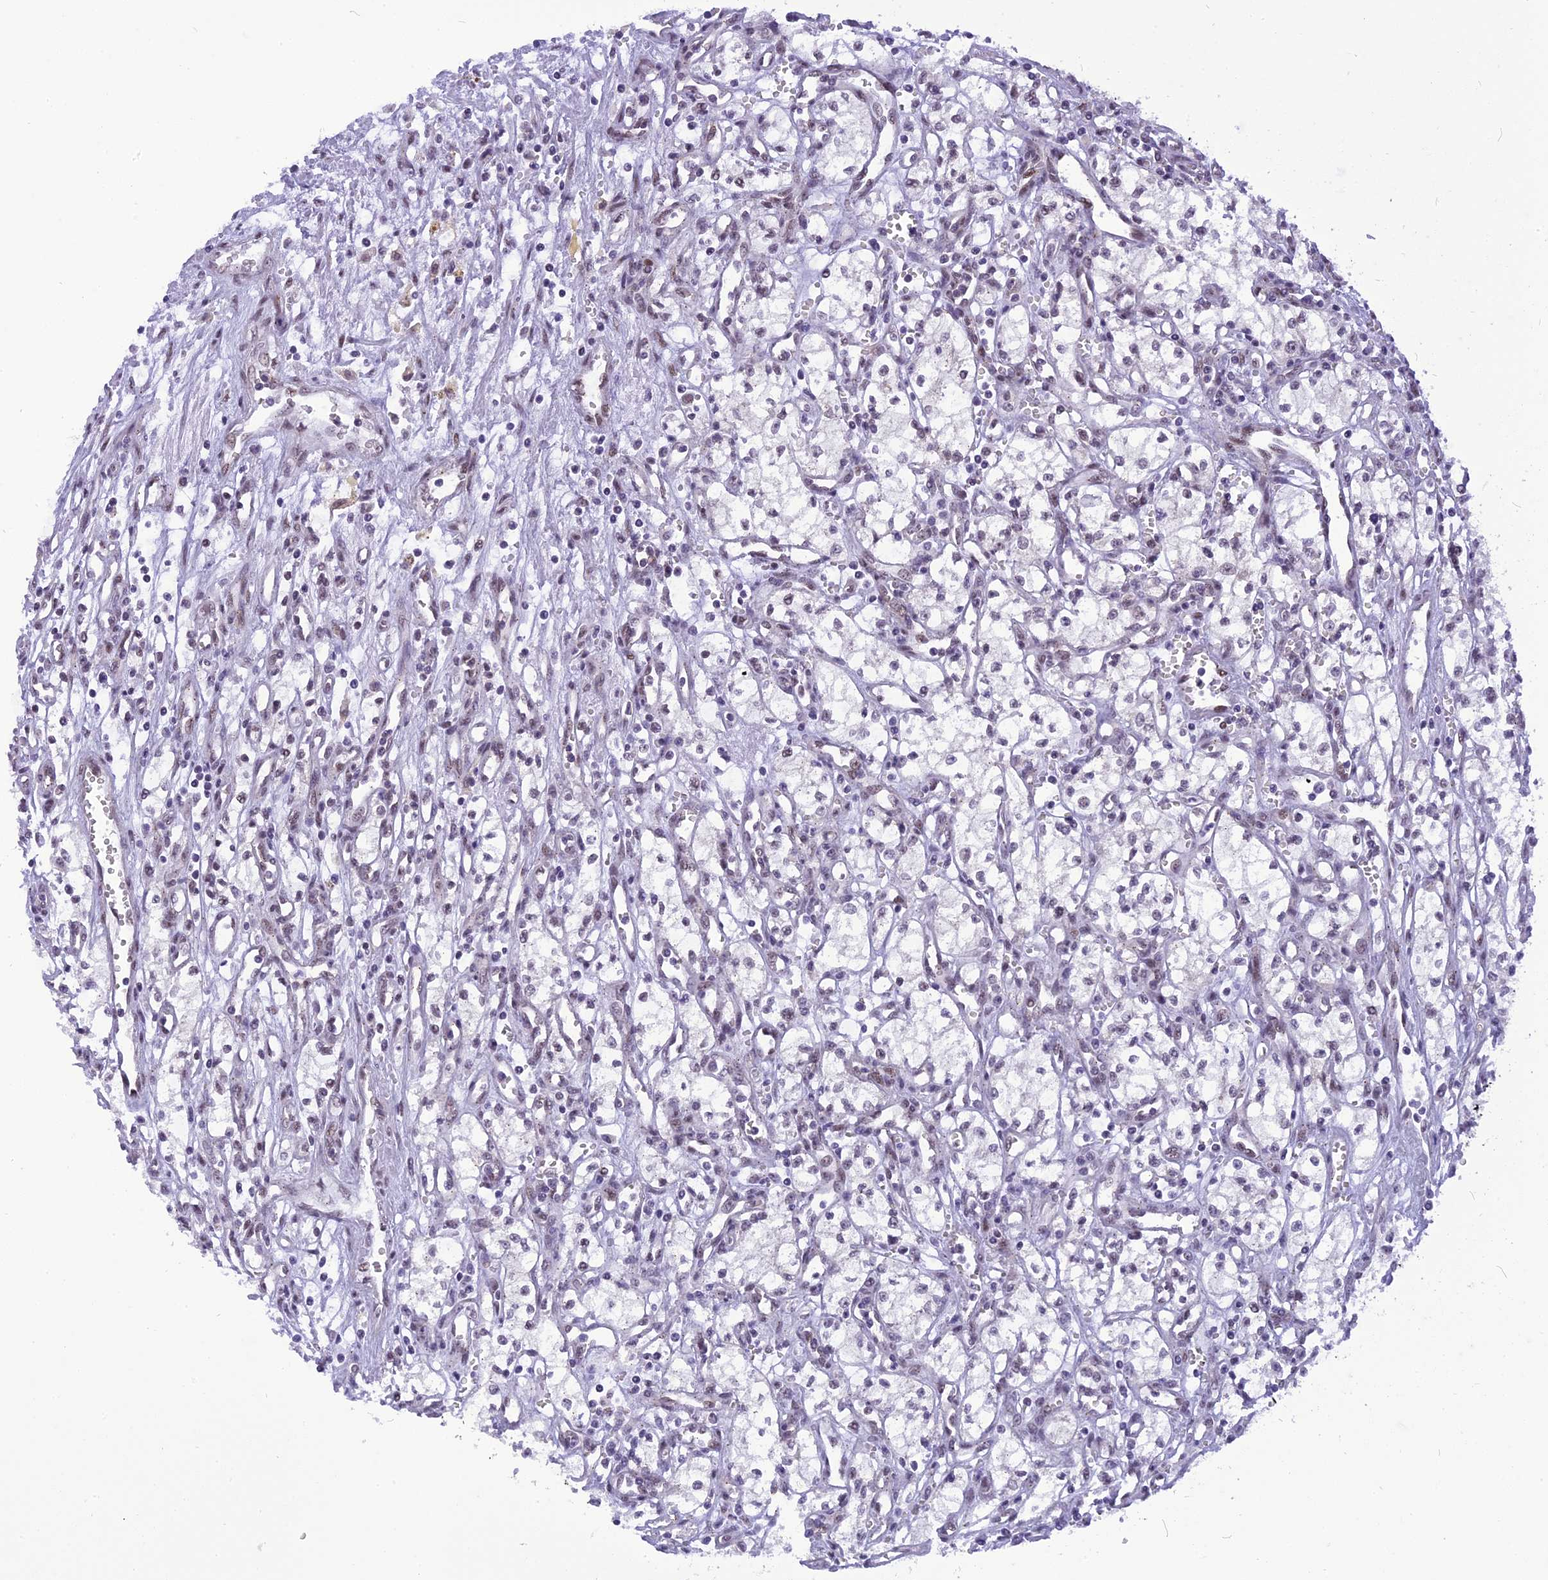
{"staining": {"intensity": "negative", "quantity": "none", "location": "none"}, "tissue": "renal cancer", "cell_type": "Tumor cells", "image_type": "cancer", "snomed": [{"axis": "morphology", "description": "Adenocarcinoma, NOS"}, {"axis": "topography", "description": "Kidney"}], "caption": "DAB (3,3'-diaminobenzidine) immunohistochemical staining of human renal adenocarcinoma shows no significant positivity in tumor cells. The staining is performed using DAB (3,3'-diaminobenzidine) brown chromogen with nuclei counter-stained in using hematoxylin.", "gene": "IRF2BP1", "patient": {"sex": "male", "age": 59}}